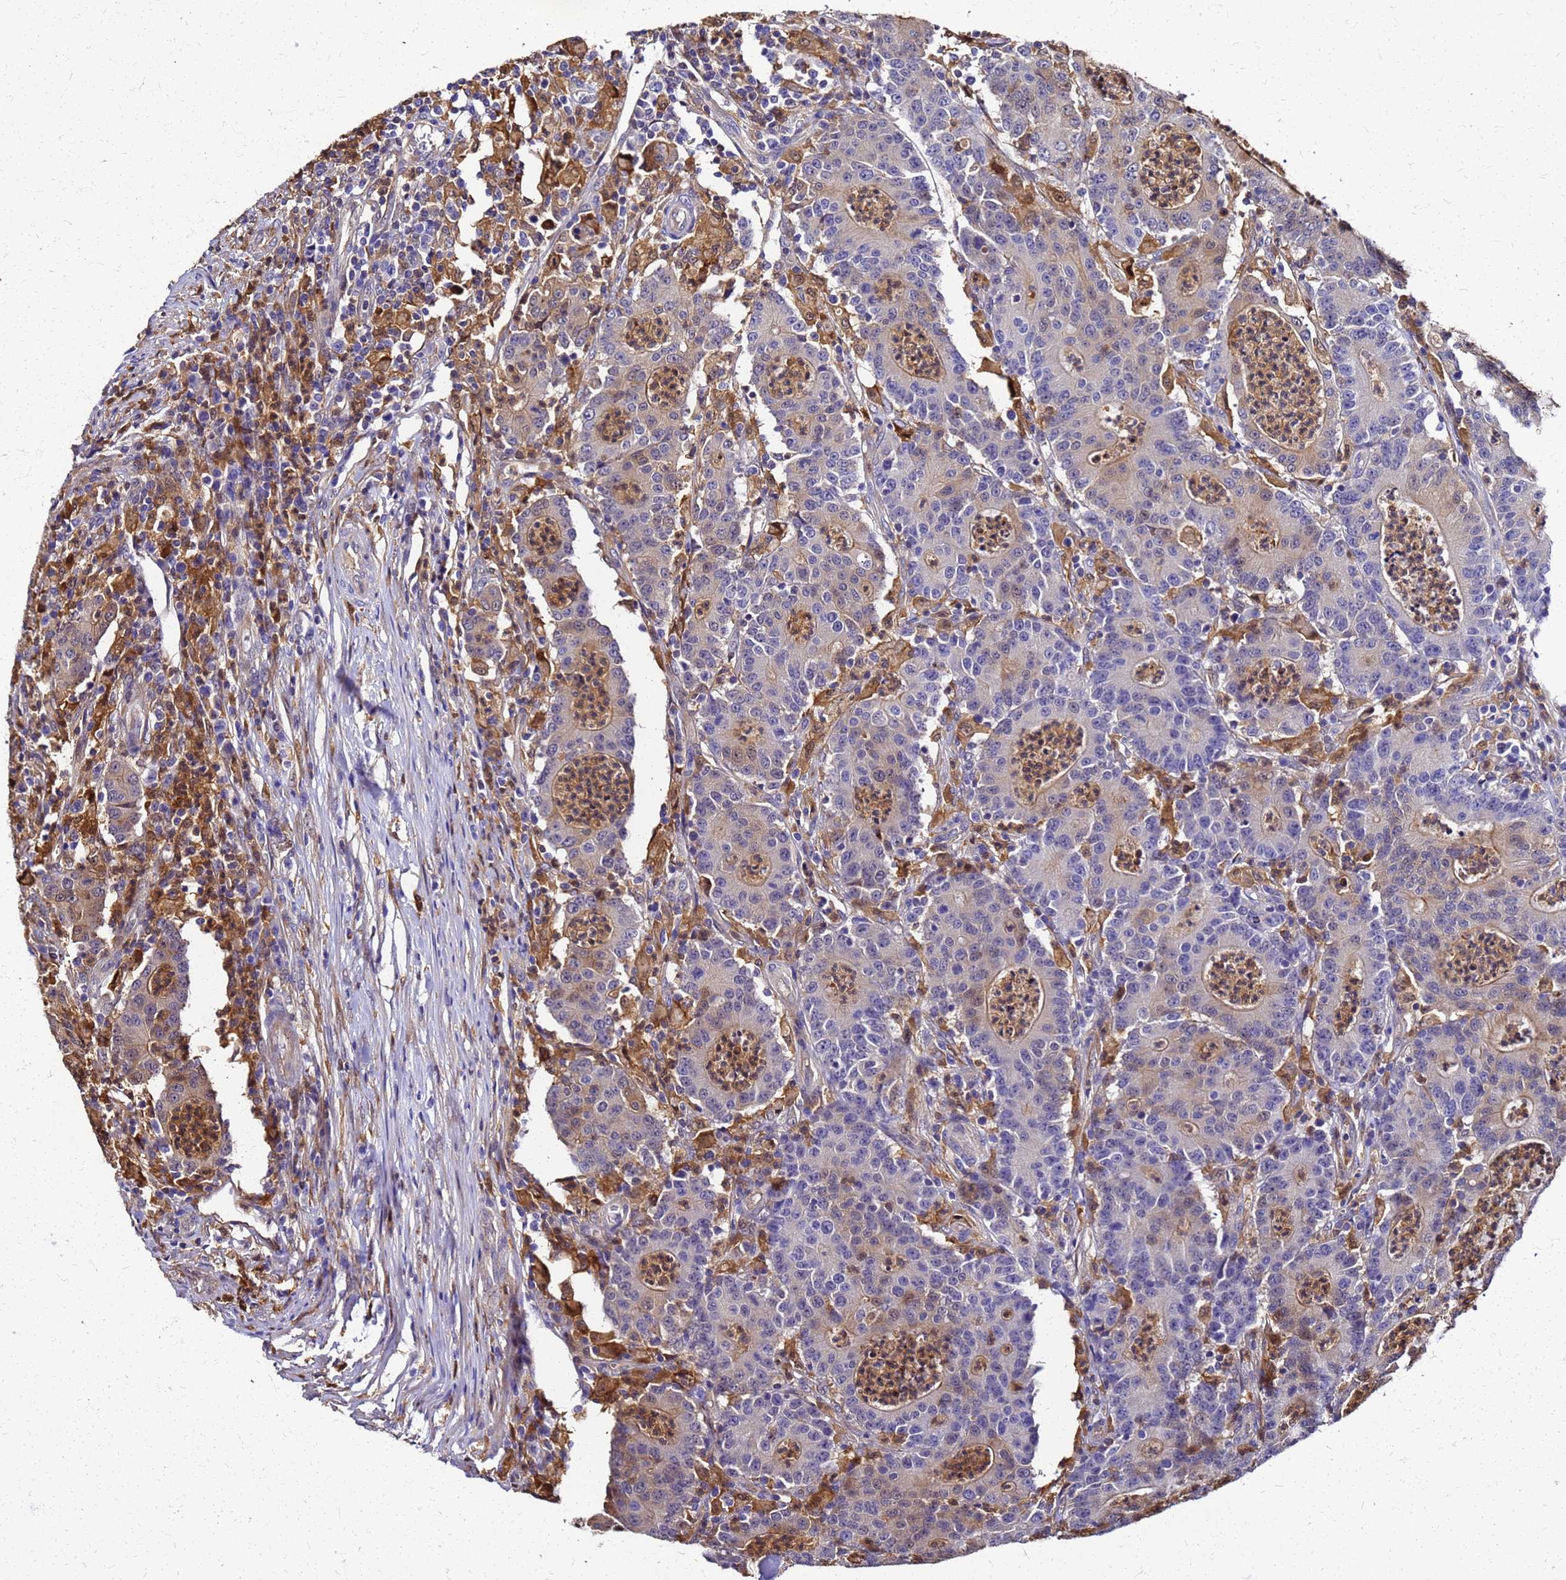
{"staining": {"intensity": "weak", "quantity": "25%-75%", "location": "cytoplasmic/membranous,nuclear"}, "tissue": "colorectal cancer", "cell_type": "Tumor cells", "image_type": "cancer", "snomed": [{"axis": "morphology", "description": "Adenocarcinoma, NOS"}, {"axis": "topography", "description": "Colon"}], "caption": "Protein expression analysis of human colorectal cancer reveals weak cytoplasmic/membranous and nuclear expression in about 25%-75% of tumor cells.", "gene": "S100A11", "patient": {"sex": "male", "age": 83}}